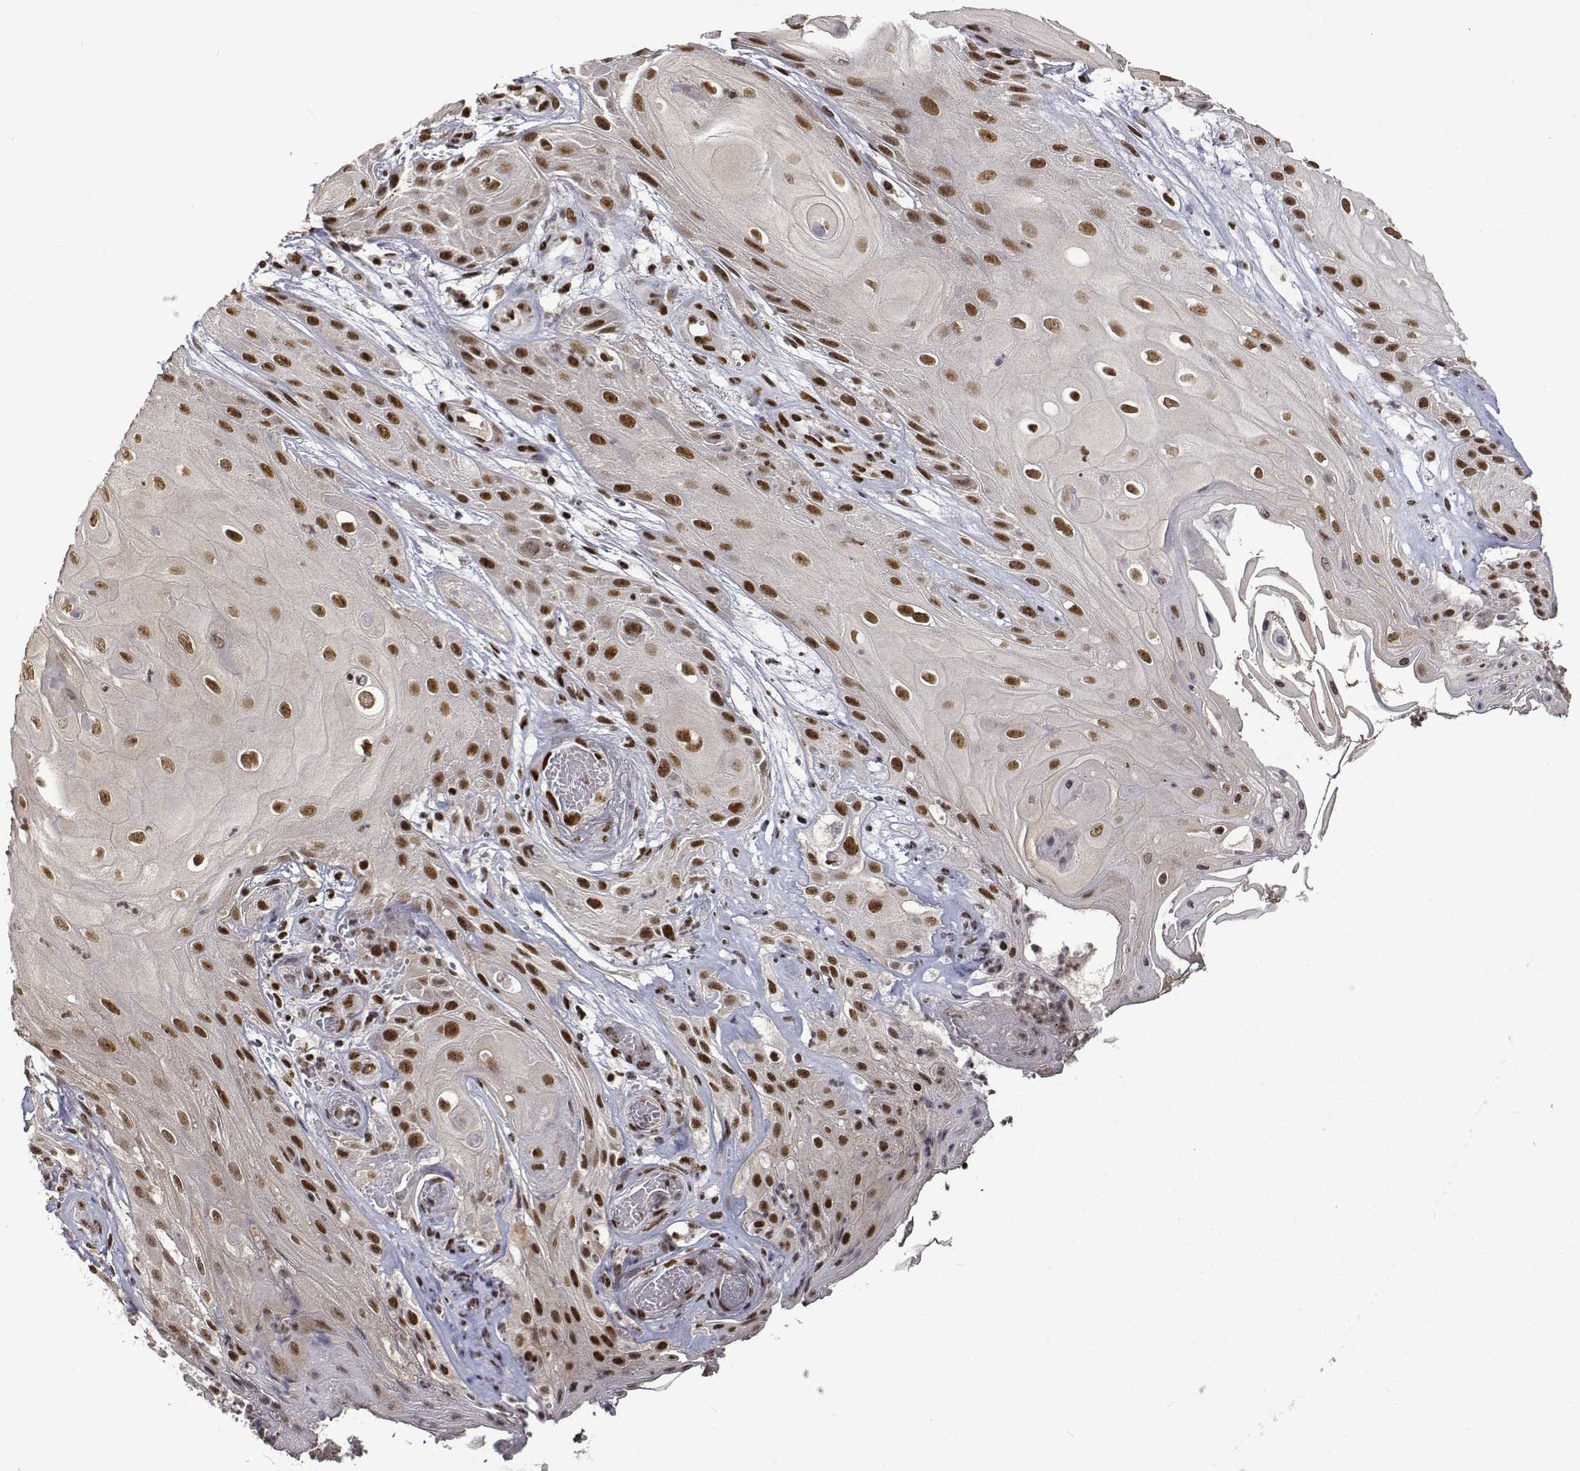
{"staining": {"intensity": "strong", "quantity": ">75%", "location": "nuclear"}, "tissue": "skin cancer", "cell_type": "Tumor cells", "image_type": "cancer", "snomed": [{"axis": "morphology", "description": "Squamous cell carcinoma, NOS"}, {"axis": "topography", "description": "Skin"}], "caption": "Protein staining of skin squamous cell carcinoma tissue shows strong nuclear positivity in about >75% of tumor cells.", "gene": "ATRX", "patient": {"sex": "male", "age": 62}}